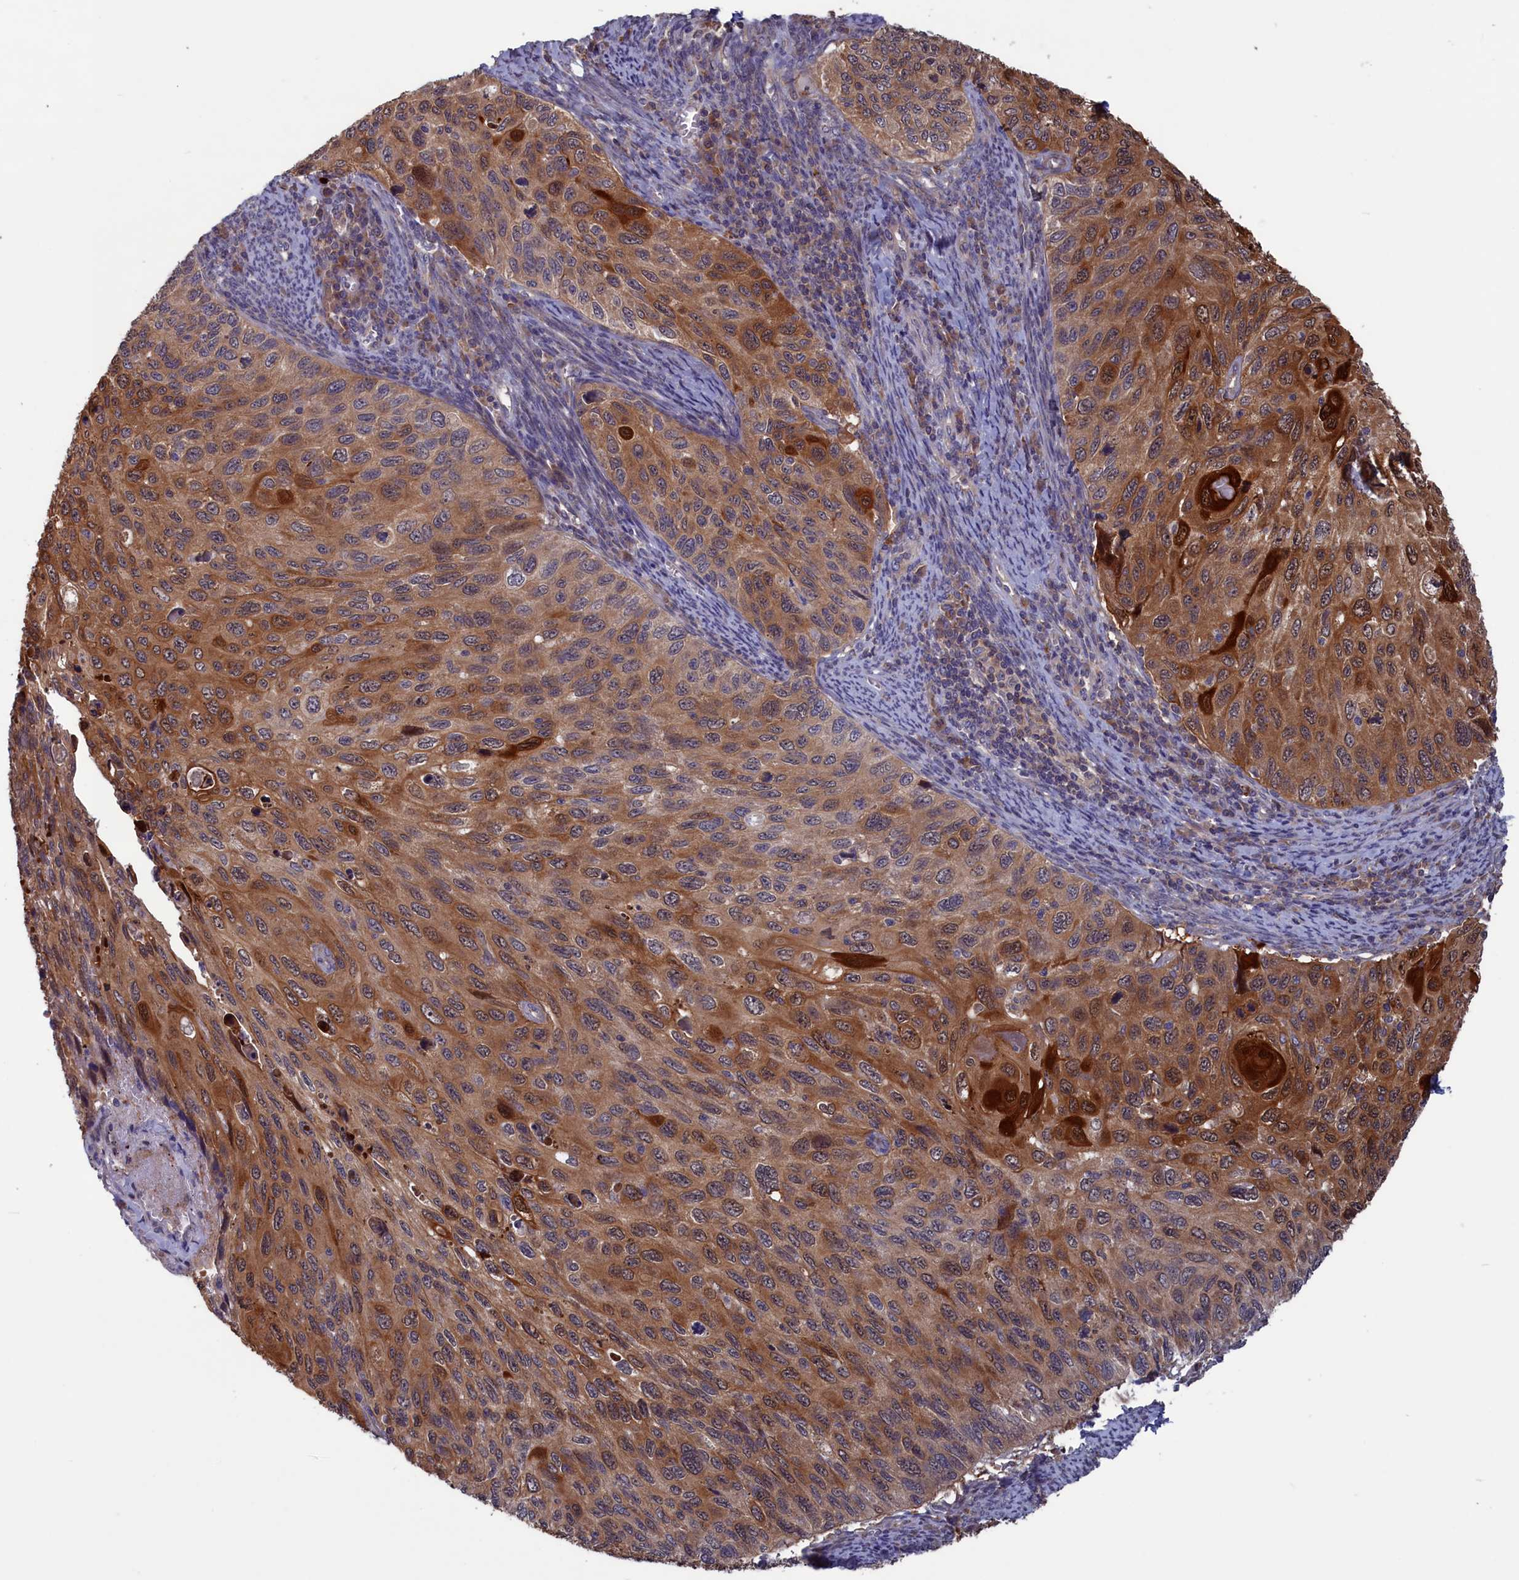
{"staining": {"intensity": "moderate", "quantity": ">75%", "location": "cytoplasmic/membranous"}, "tissue": "cervical cancer", "cell_type": "Tumor cells", "image_type": "cancer", "snomed": [{"axis": "morphology", "description": "Squamous cell carcinoma, NOS"}, {"axis": "topography", "description": "Cervix"}], "caption": "A histopathology image of human squamous cell carcinoma (cervical) stained for a protein displays moderate cytoplasmic/membranous brown staining in tumor cells. (Stains: DAB (3,3'-diaminobenzidine) in brown, nuclei in blue, Microscopy: brightfield microscopy at high magnification).", "gene": "CACTIN", "patient": {"sex": "female", "age": 70}}